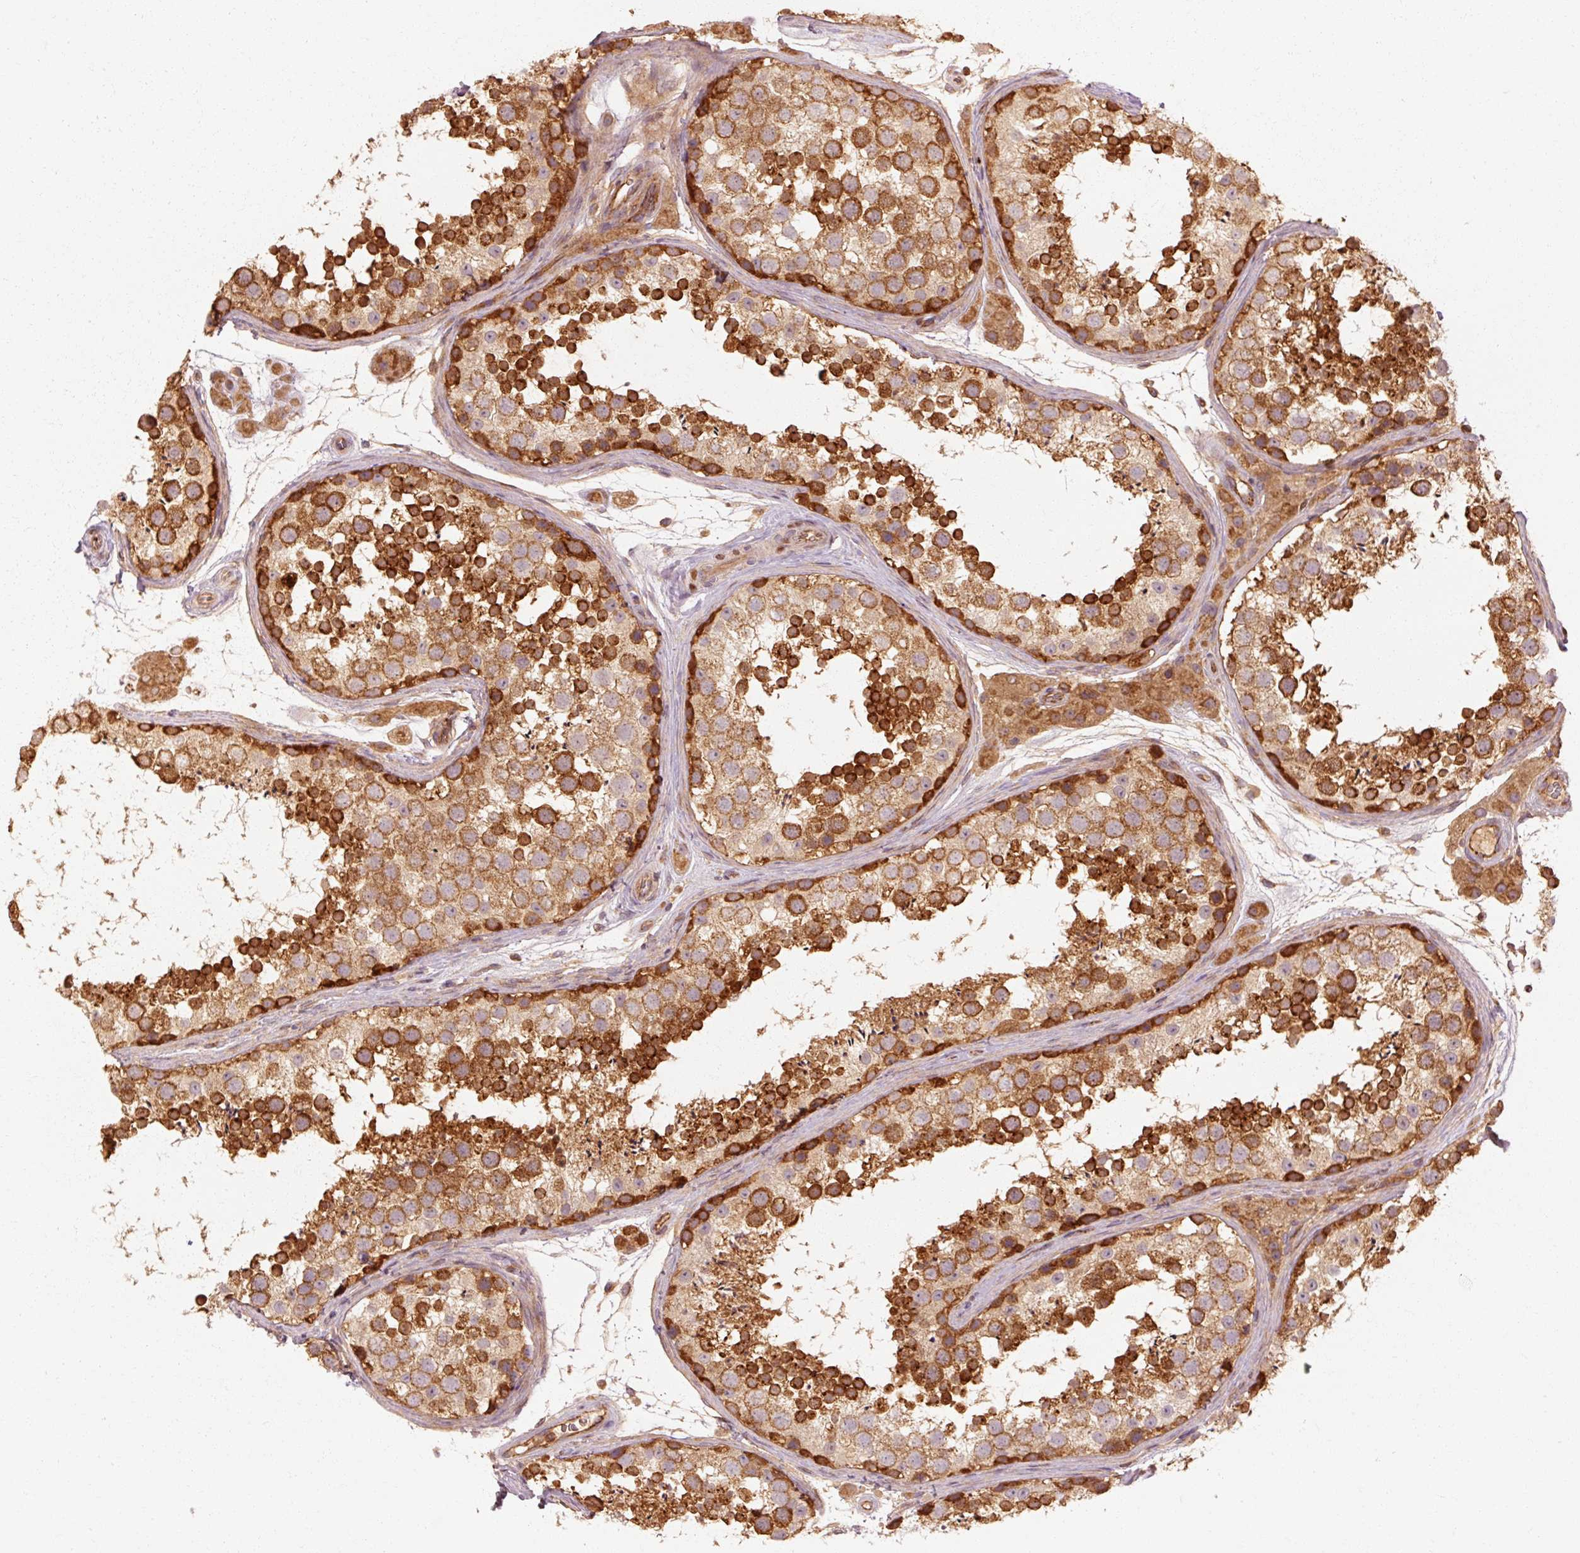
{"staining": {"intensity": "strong", "quantity": "25%-75%", "location": "cytoplasmic/membranous"}, "tissue": "testis", "cell_type": "Cells in seminiferous ducts", "image_type": "normal", "snomed": [{"axis": "morphology", "description": "Normal tissue, NOS"}, {"axis": "topography", "description": "Testis"}], "caption": "Immunohistochemical staining of benign human testis reveals 25%-75% levels of strong cytoplasmic/membranous protein positivity in about 25%-75% of cells in seminiferous ducts.", "gene": "CTNNA1", "patient": {"sex": "male", "age": 41}}